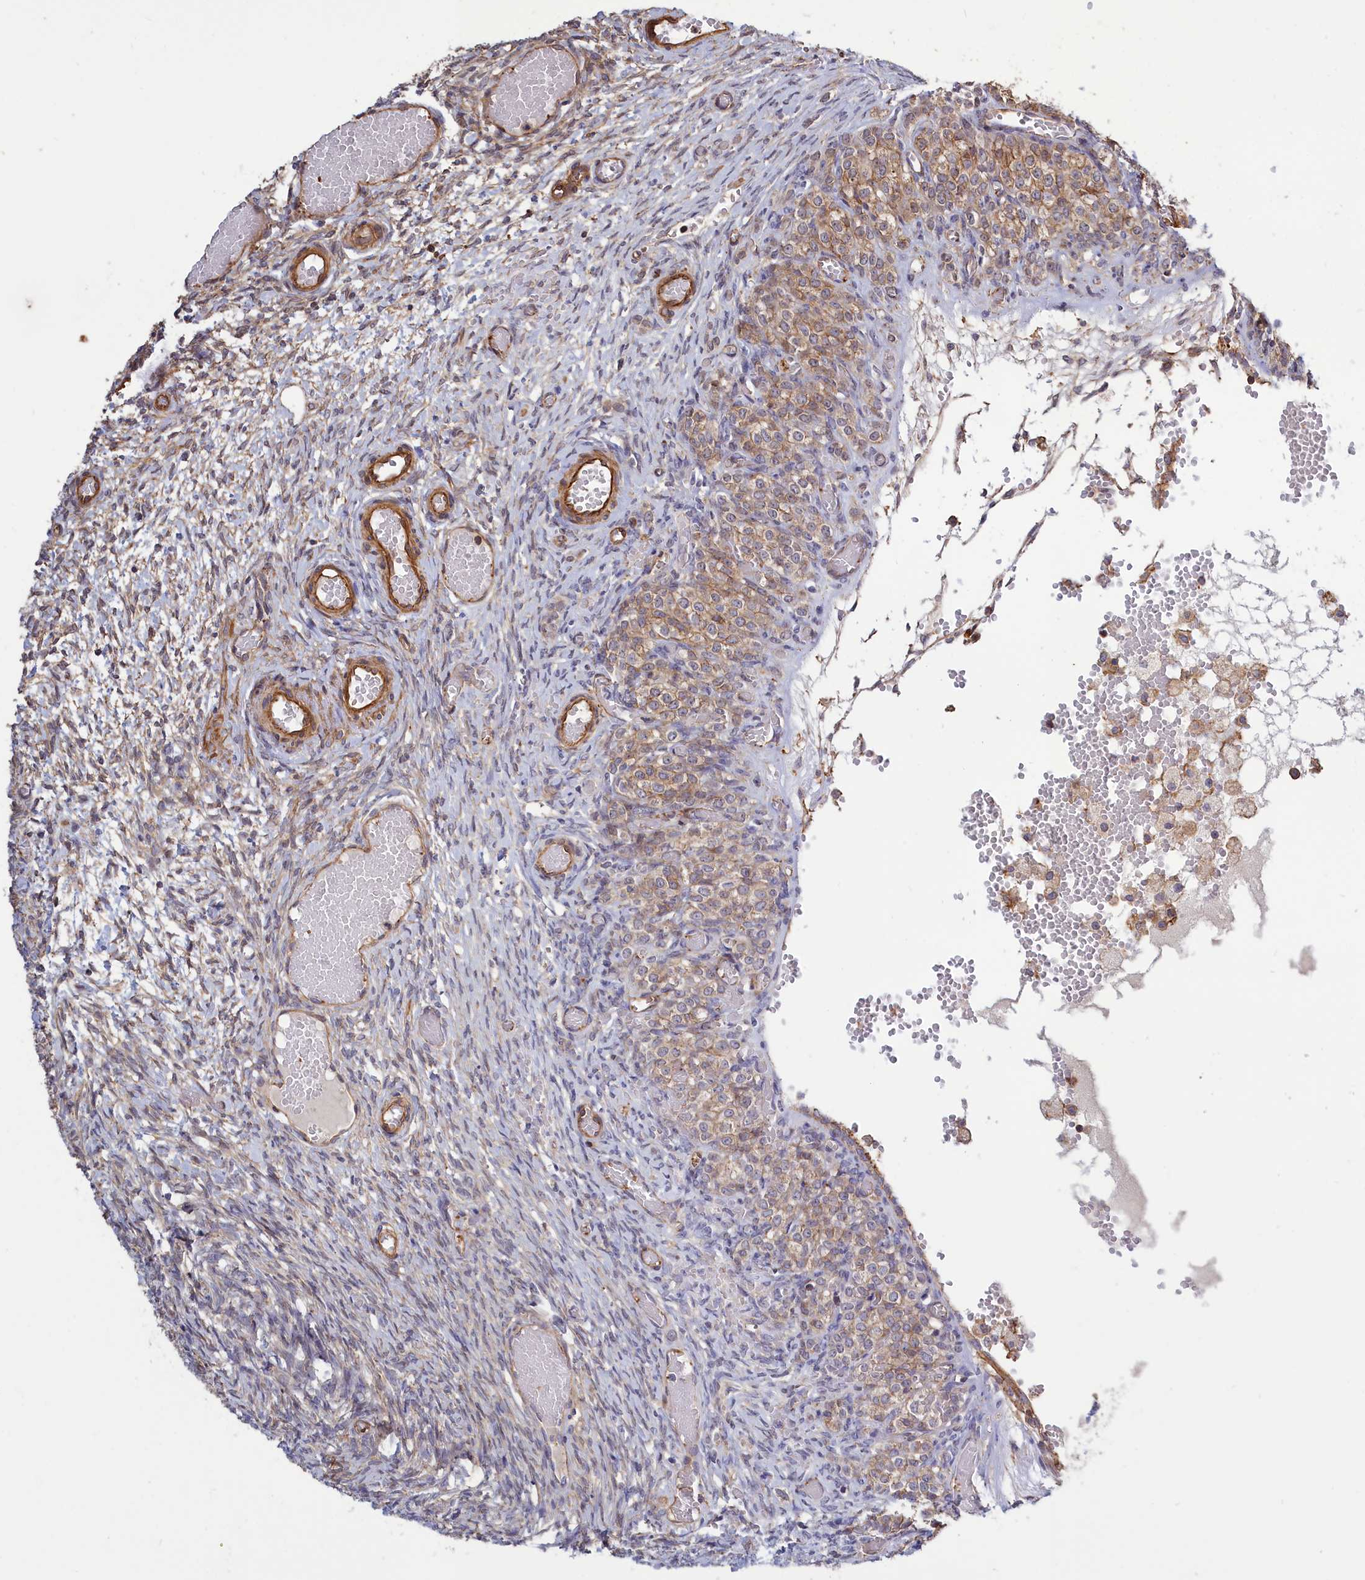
{"staining": {"intensity": "weak", "quantity": "25%-75%", "location": "cytoplasmic/membranous"}, "tissue": "ovary", "cell_type": "Ovarian stroma cells", "image_type": "normal", "snomed": [{"axis": "morphology", "description": "Adenocarcinoma, NOS"}, {"axis": "topography", "description": "Endometrium"}], "caption": "Immunohistochemistry (IHC) of normal ovary displays low levels of weak cytoplasmic/membranous expression in approximately 25%-75% of ovarian stroma cells.", "gene": "ANKRD27", "patient": {"sex": "female", "age": 32}}